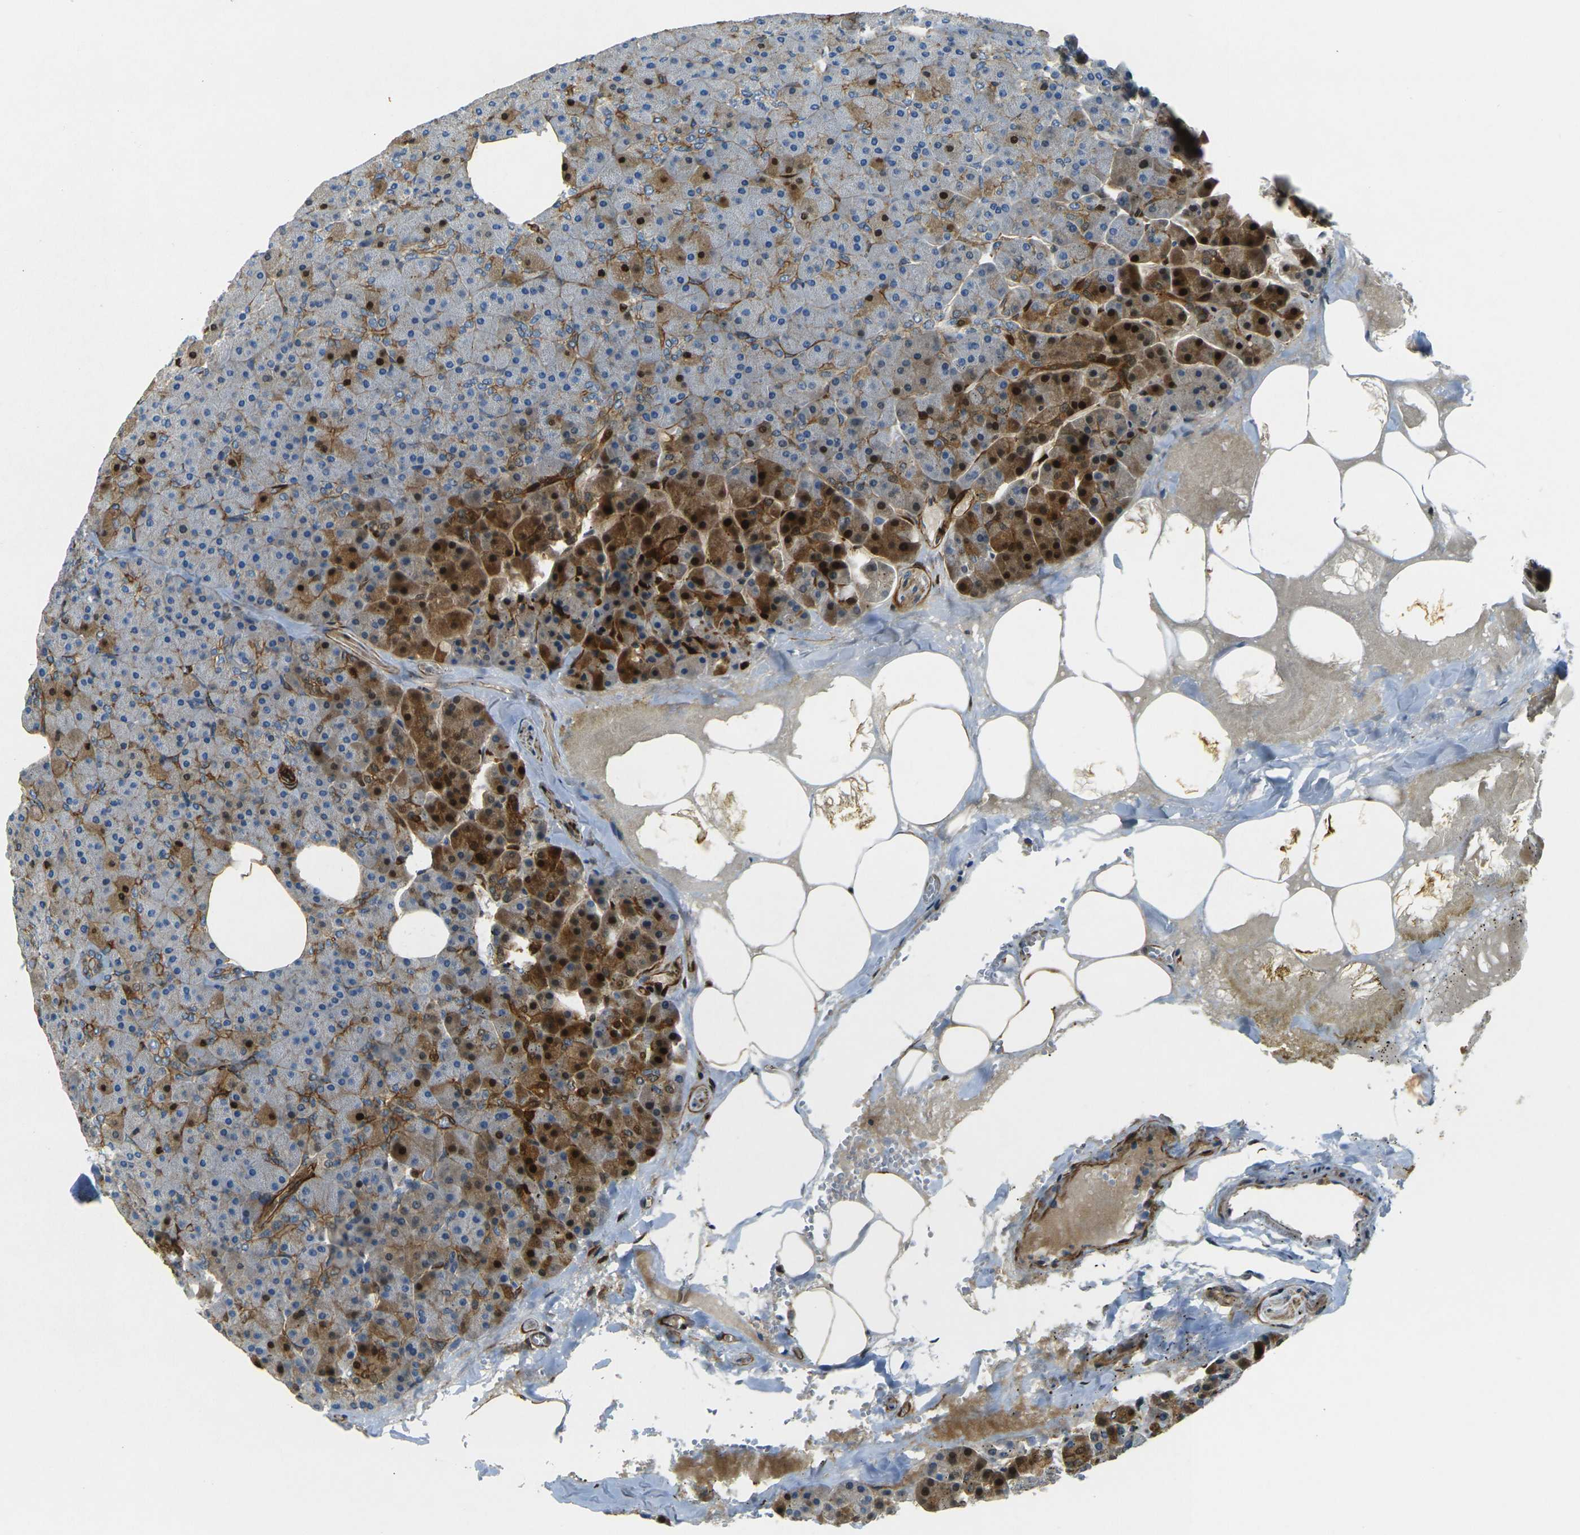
{"staining": {"intensity": "strong", "quantity": "25%-75%", "location": "cytoplasmic/membranous,nuclear"}, "tissue": "pancreas", "cell_type": "Exocrine glandular cells", "image_type": "normal", "snomed": [{"axis": "morphology", "description": "Normal tissue, NOS"}, {"axis": "topography", "description": "Pancreas"}], "caption": "Immunohistochemistry micrograph of benign pancreas: human pancreas stained using immunohistochemistry reveals high levels of strong protein expression localized specifically in the cytoplasmic/membranous,nuclear of exocrine glandular cells, appearing as a cytoplasmic/membranous,nuclear brown color.", "gene": "EPHA7", "patient": {"sex": "female", "age": 35}}